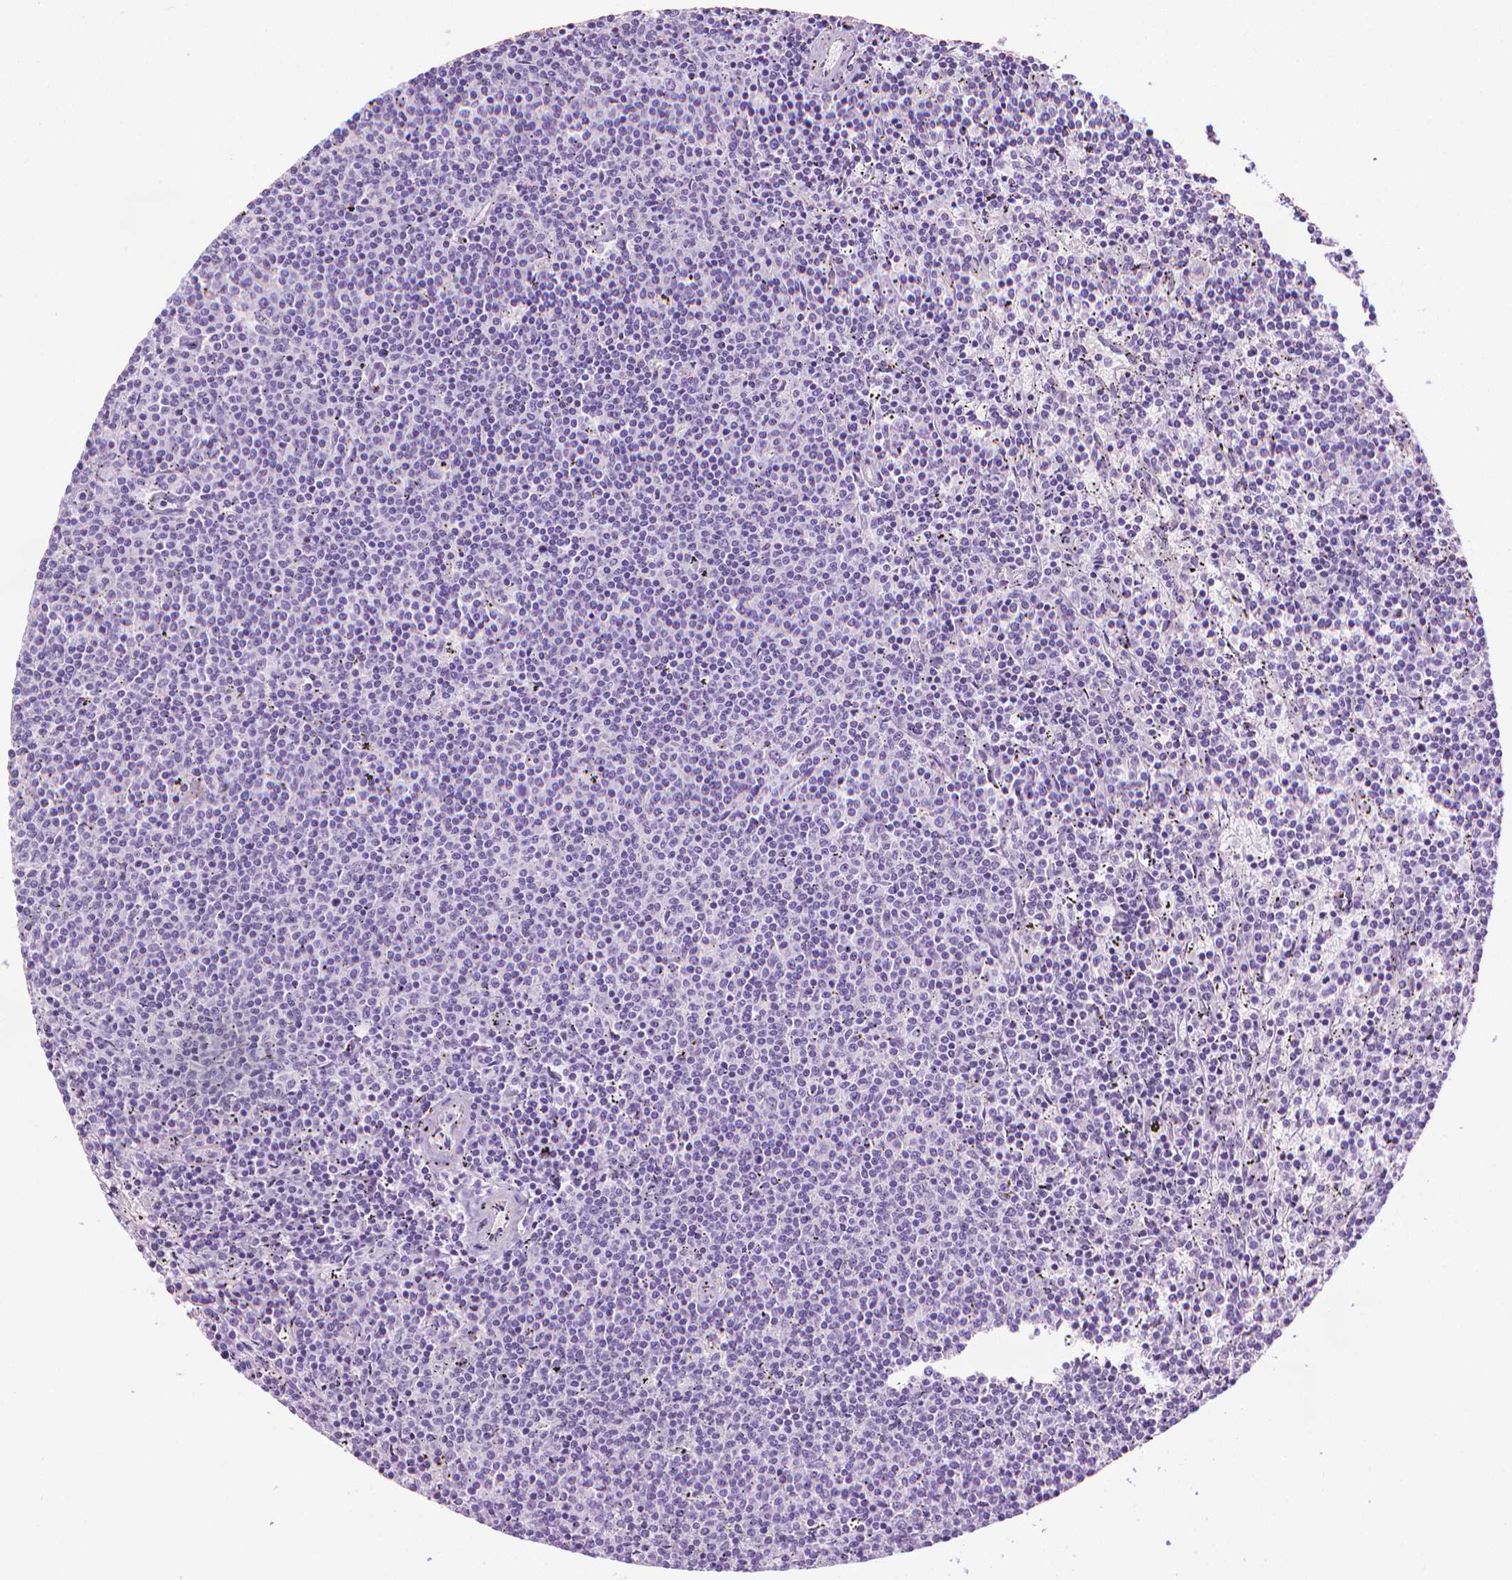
{"staining": {"intensity": "negative", "quantity": "none", "location": "none"}, "tissue": "lymphoma", "cell_type": "Tumor cells", "image_type": "cancer", "snomed": [{"axis": "morphology", "description": "Malignant lymphoma, non-Hodgkin's type, Low grade"}, {"axis": "topography", "description": "Spleen"}], "caption": "There is no significant expression in tumor cells of lymphoma.", "gene": "DNAI7", "patient": {"sex": "female", "age": 50}}